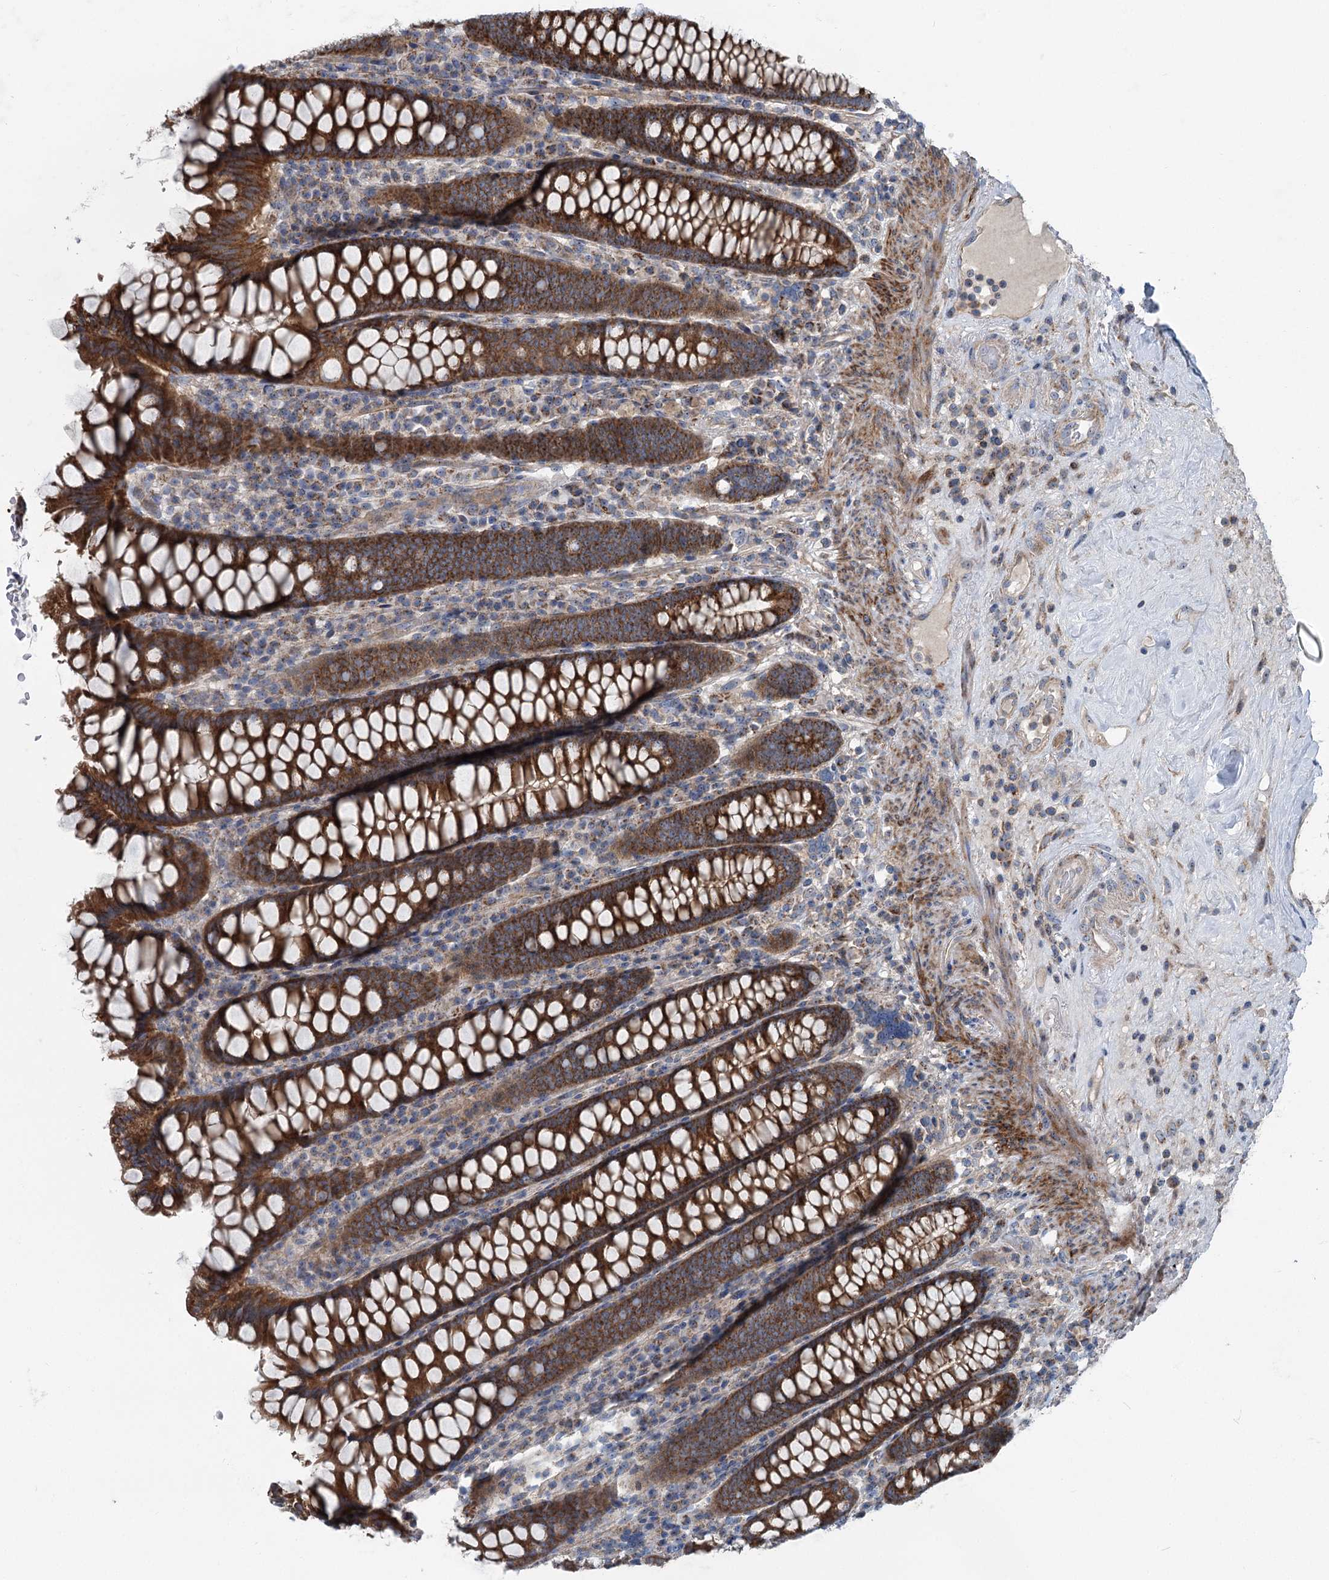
{"staining": {"intensity": "moderate", "quantity": ">75%", "location": "cytoplasmic/membranous"}, "tissue": "colon", "cell_type": "Endothelial cells", "image_type": "normal", "snomed": [{"axis": "morphology", "description": "Normal tissue, NOS"}, {"axis": "topography", "description": "Colon"}], "caption": "Immunohistochemical staining of unremarkable human colon displays moderate cytoplasmic/membranous protein expression in approximately >75% of endothelial cells. The protein of interest is stained brown, and the nuclei are stained in blue (DAB IHC with brightfield microscopy, high magnification).", "gene": "MARK2", "patient": {"sex": "female", "age": 79}}